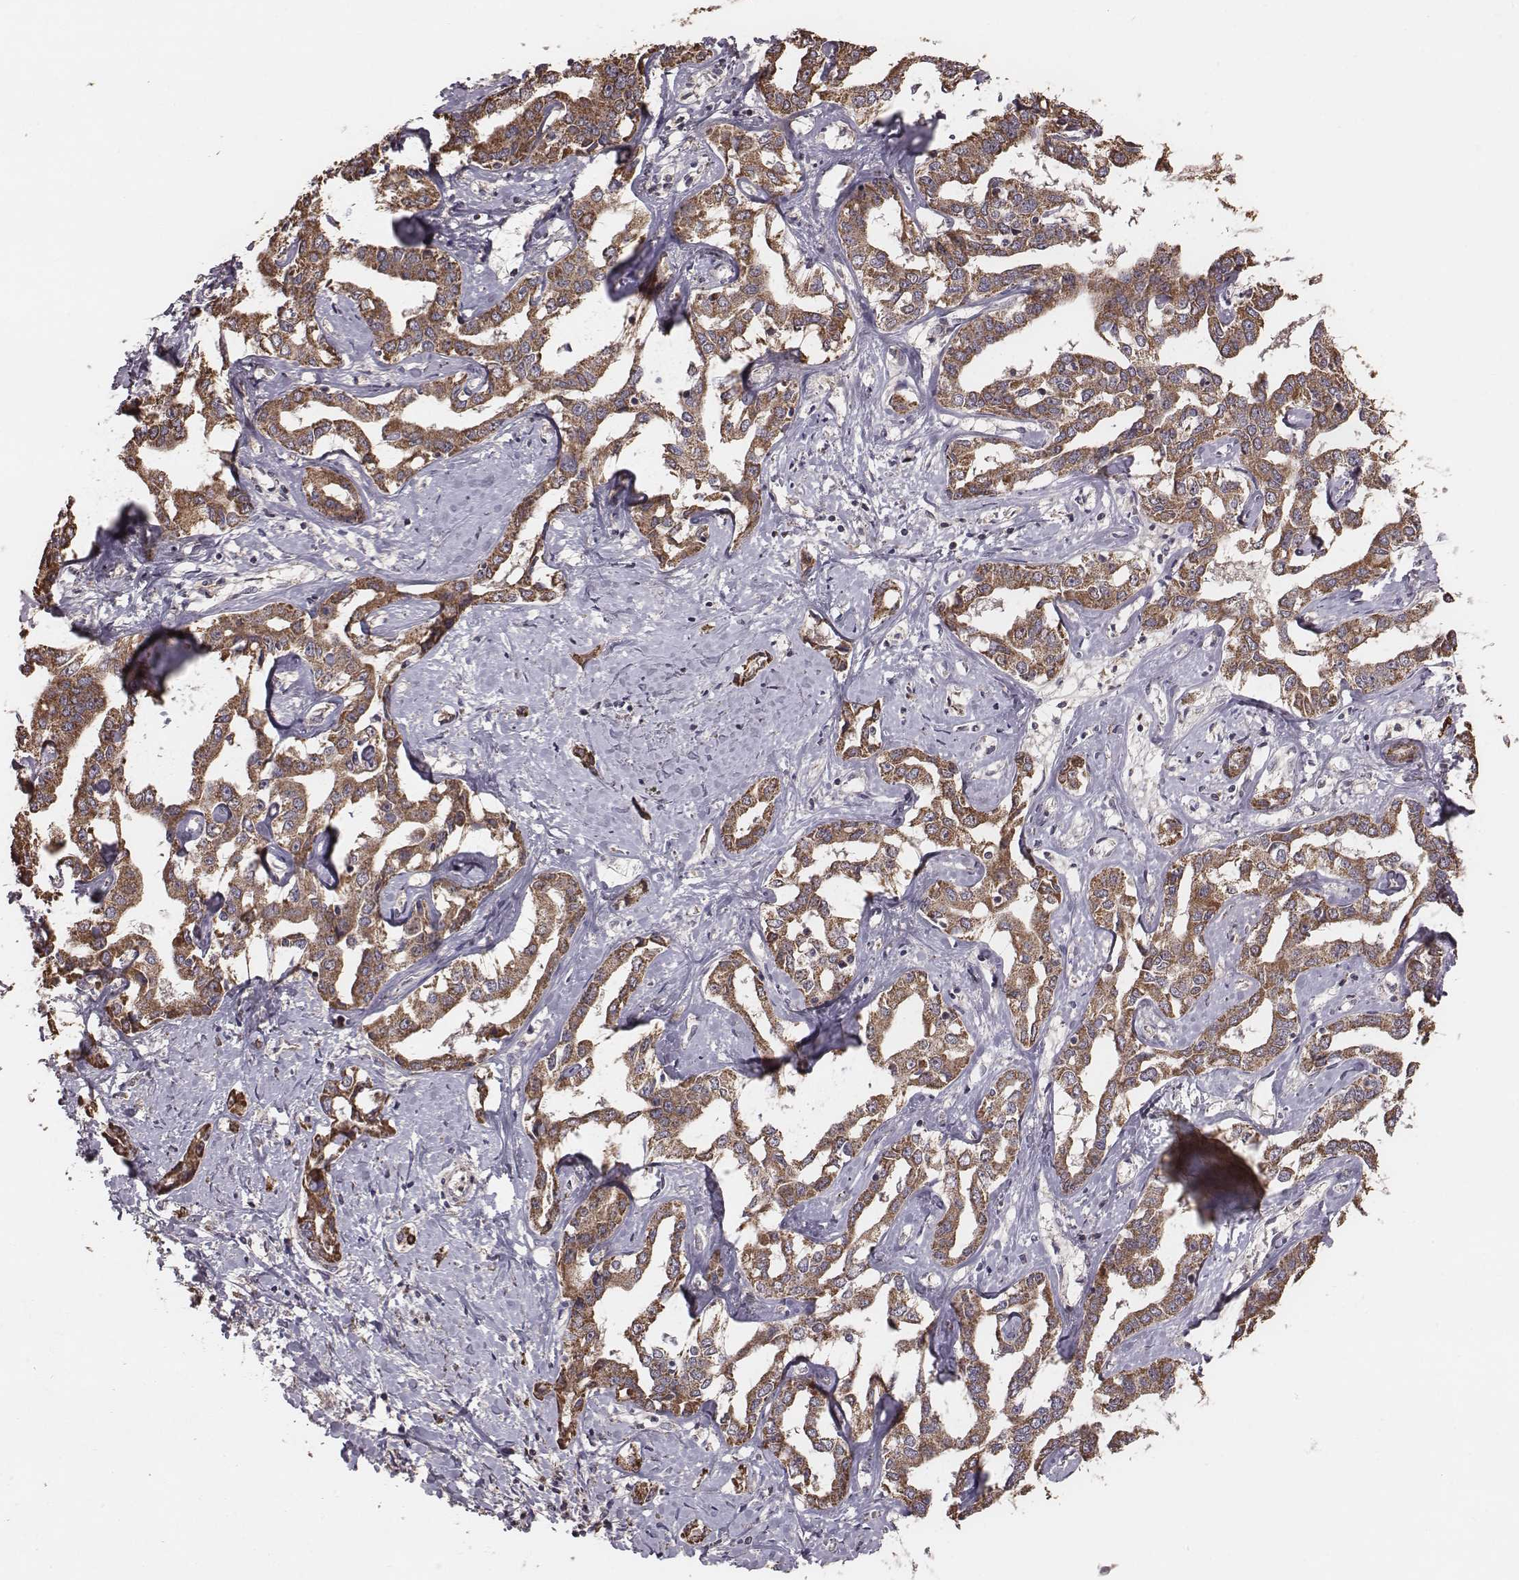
{"staining": {"intensity": "strong", "quantity": ">75%", "location": "cytoplasmic/membranous"}, "tissue": "liver cancer", "cell_type": "Tumor cells", "image_type": "cancer", "snomed": [{"axis": "morphology", "description": "Cholangiocarcinoma"}, {"axis": "topography", "description": "Liver"}], "caption": "Tumor cells display strong cytoplasmic/membranous staining in approximately >75% of cells in cholangiocarcinoma (liver).", "gene": "PDCD2L", "patient": {"sex": "male", "age": 59}}